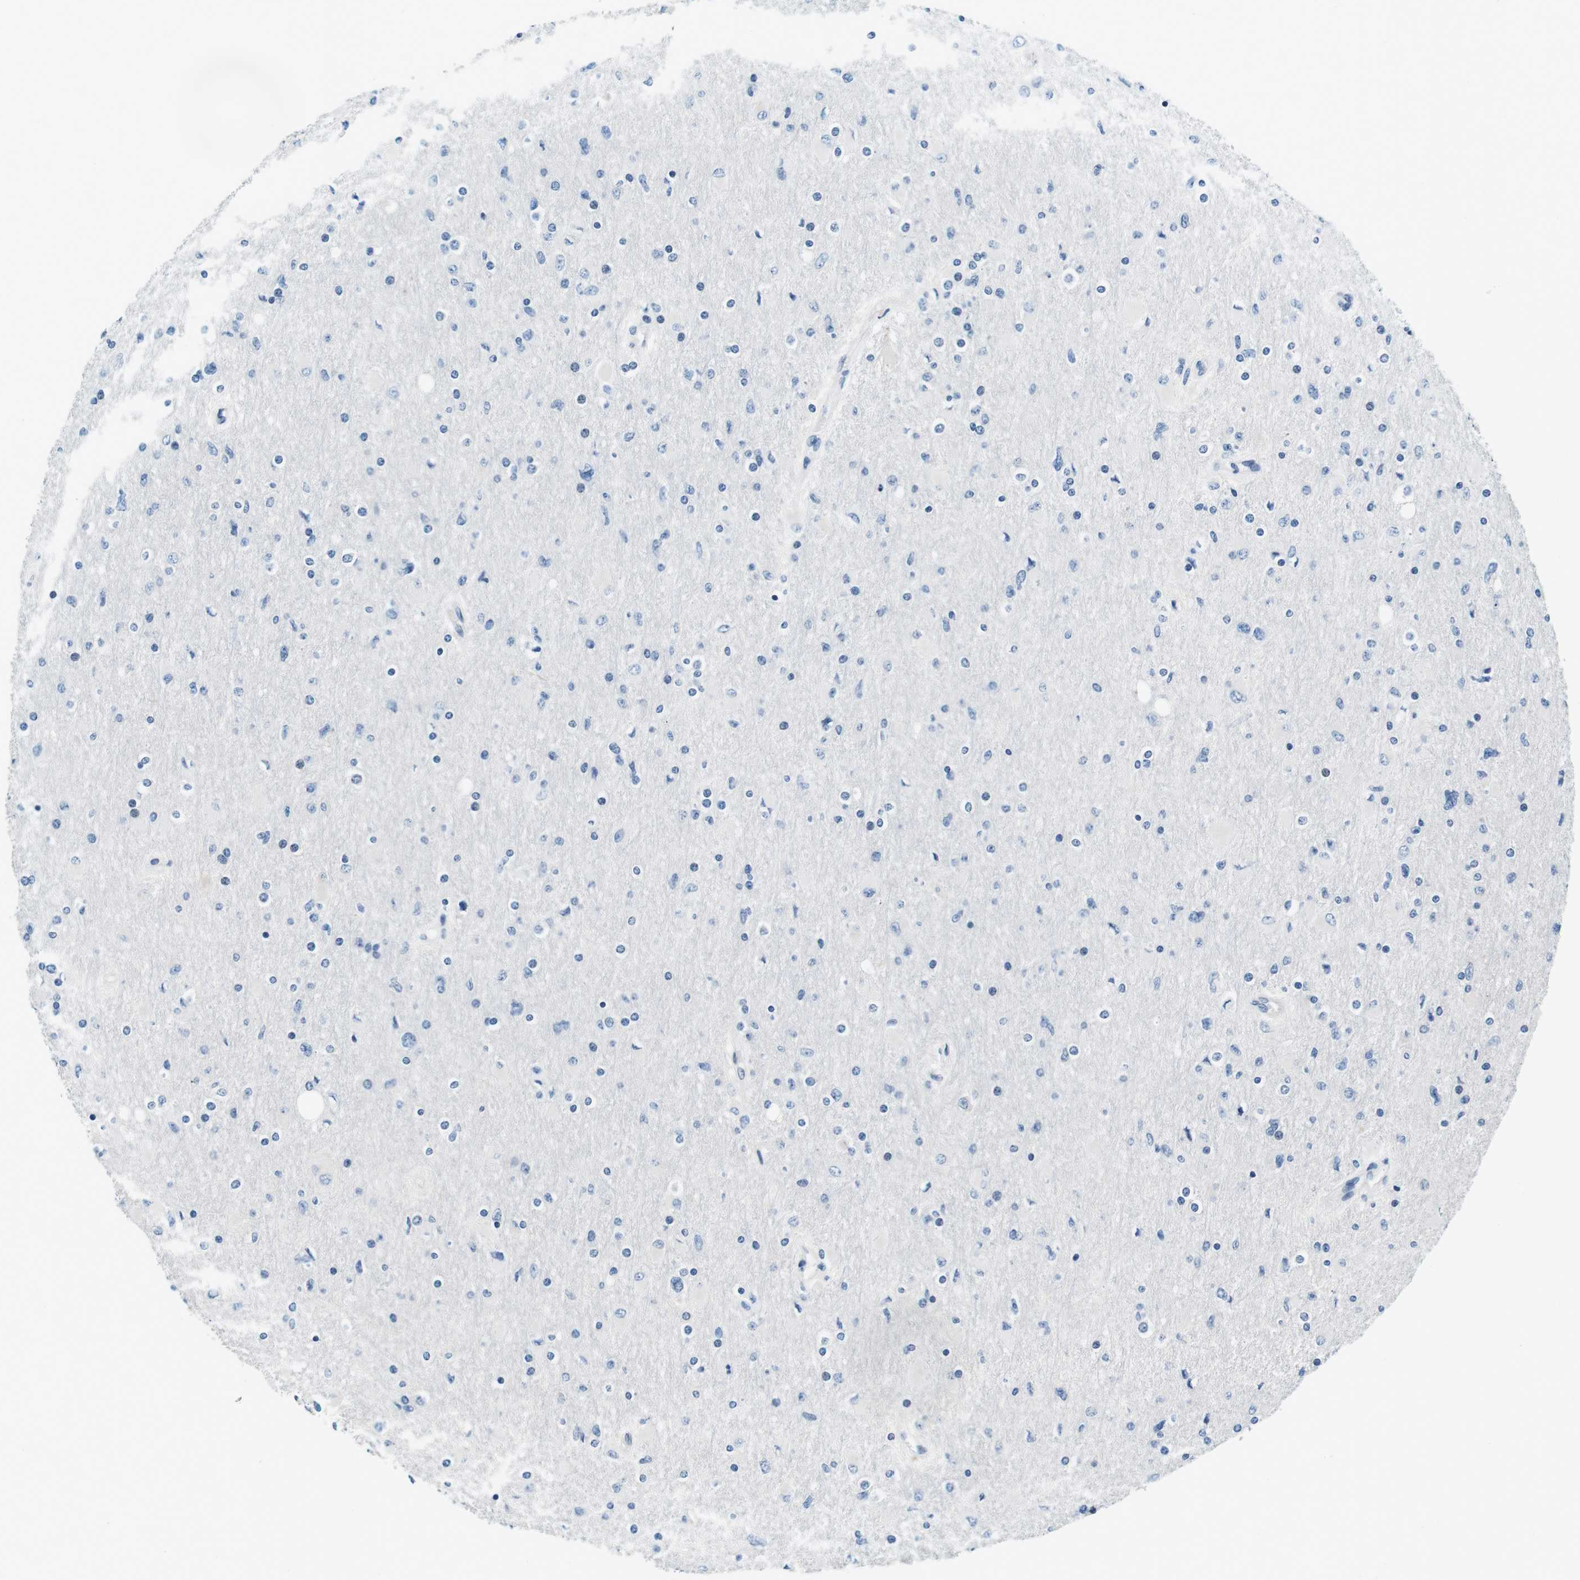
{"staining": {"intensity": "negative", "quantity": "none", "location": "none"}, "tissue": "glioma", "cell_type": "Tumor cells", "image_type": "cancer", "snomed": [{"axis": "morphology", "description": "Glioma, malignant, High grade"}, {"axis": "topography", "description": "Cerebral cortex"}], "caption": "Immunohistochemical staining of human glioma displays no significant staining in tumor cells. (DAB IHC visualized using brightfield microscopy, high magnification).", "gene": "KCNJ5", "patient": {"sex": "female", "age": 36}}